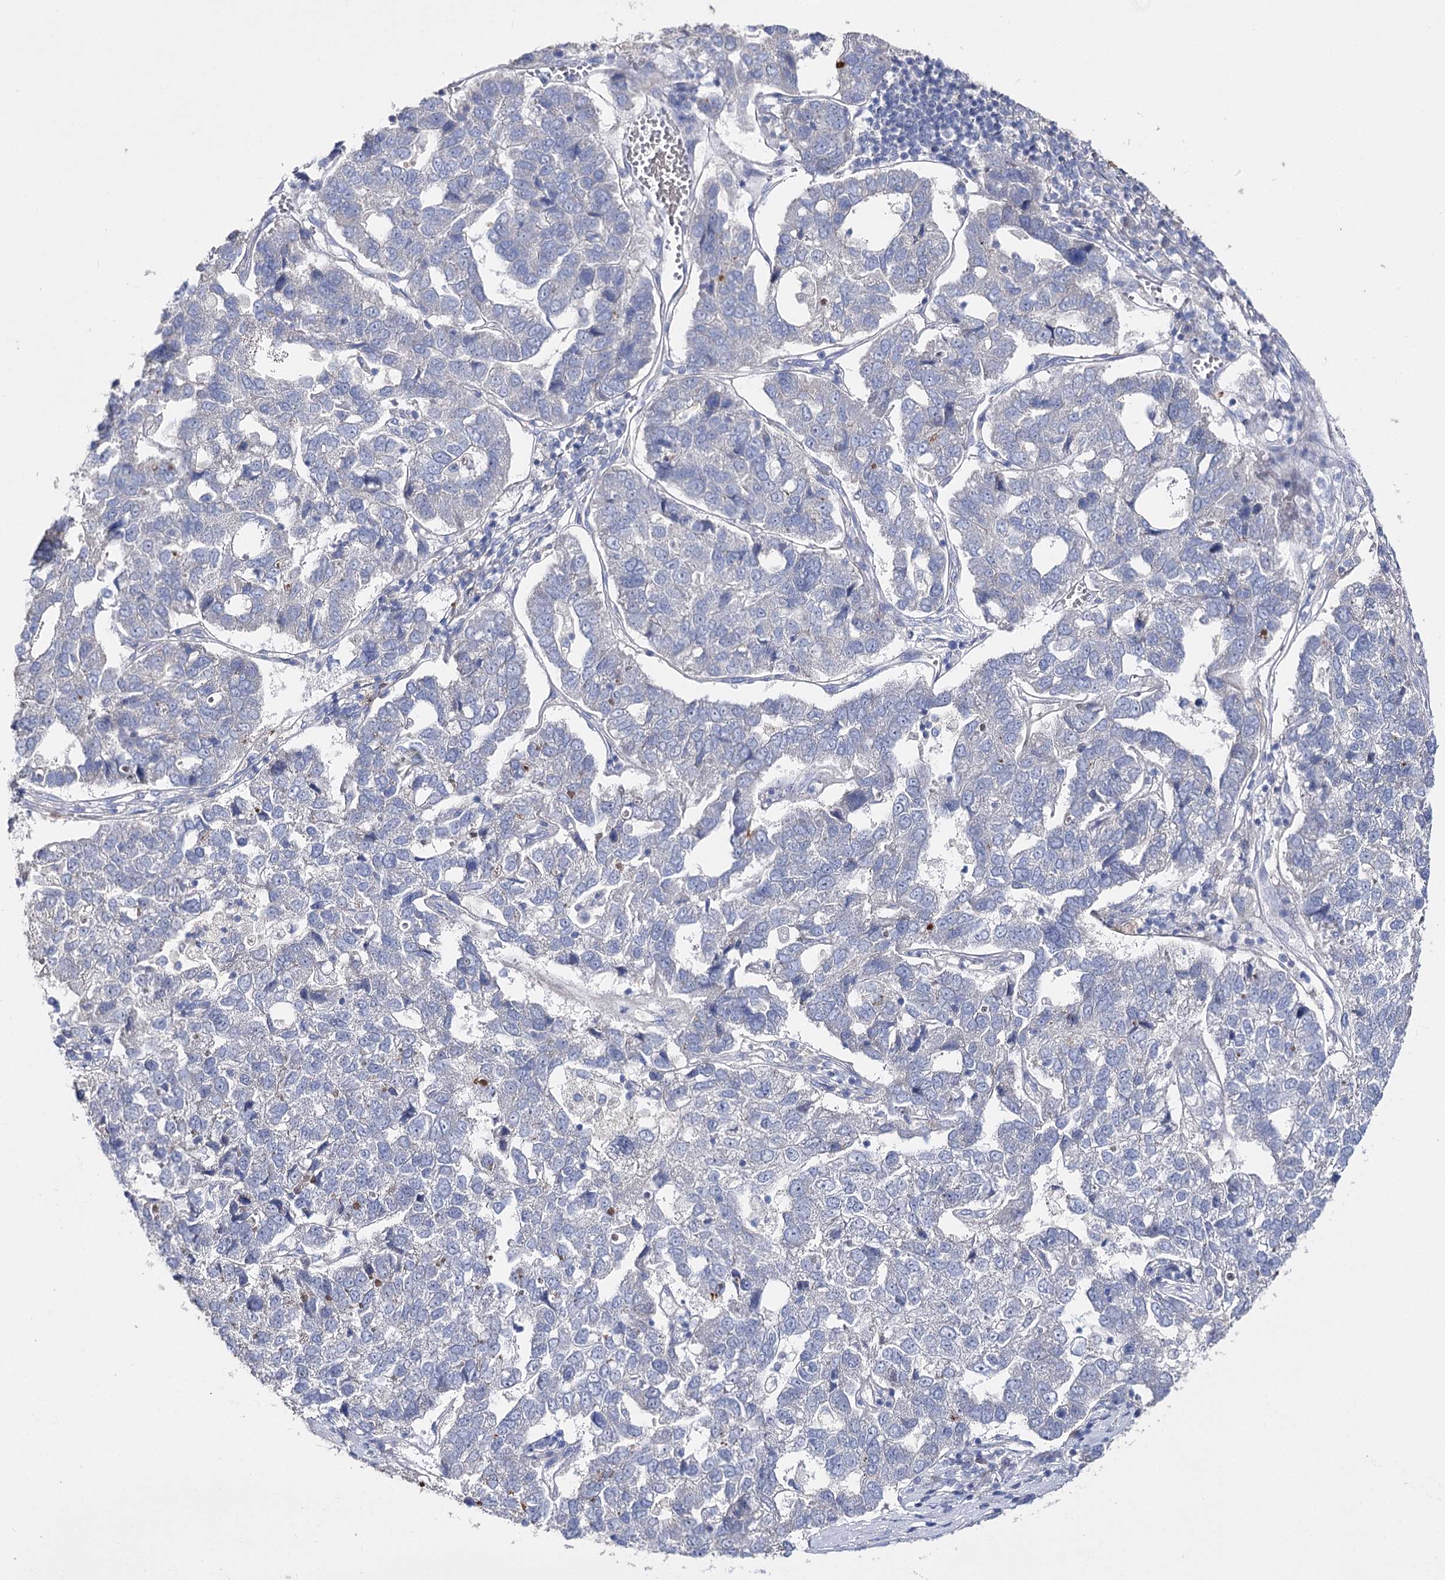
{"staining": {"intensity": "negative", "quantity": "none", "location": "none"}, "tissue": "pancreatic cancer", "cell_type": "Tumor cells", "image_type": "cancer", "snomed": [{"axis": "morphology", "description": "Adenocarcinoma, NOS"}, {"axis": "topography", "description": "Pancreas"}], "caption": "Pancreatic cancer was stained to show a protein in brown. There is no significant expression in tumor cells.", "gene": "NRAP", "patient": {"sex": "female", "age": 61}}